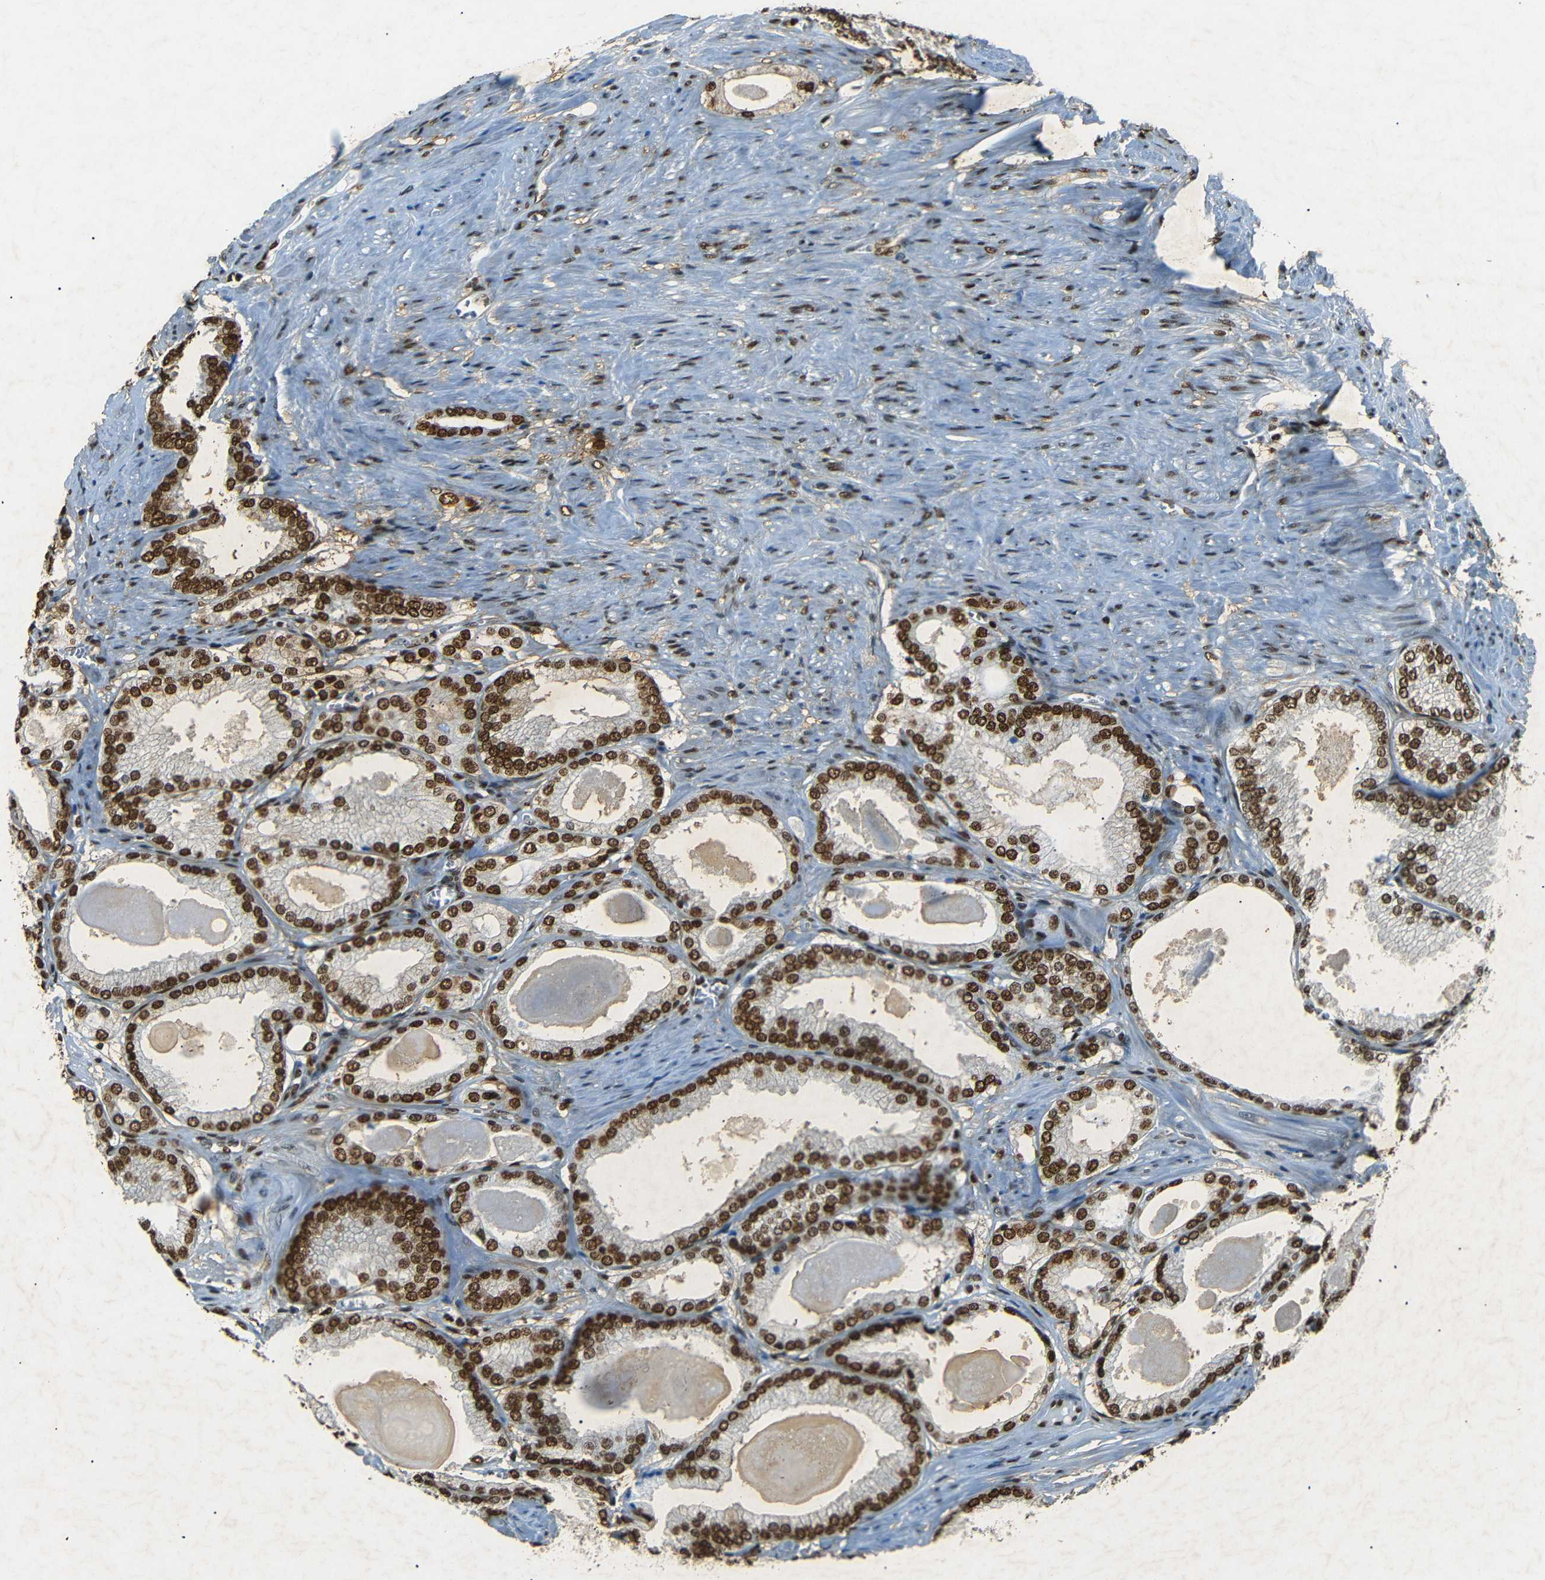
{"staining": {"intensity": "strong", "quantity": ">75%", "location": "nuclear"}, "tissue": "prostate cancer", "cell_type": "Tumor cells", "image_type": "cancer", "snomed": [{"axis": "morphology", "description": "Adenocarcinoma, High grade"}, {"axis": "topography", "description": "Prostate"}], "caption": "Tumor cells reveal high levels of strong nuclear expression in about >75% of cells in human prostate cancer. (DAB (3,3'-diaminobenzidine) IHC with brightfield microscopy, high magnification).", "gene": "HMGN1", "patient": {"sex": "male", "age": 61}}